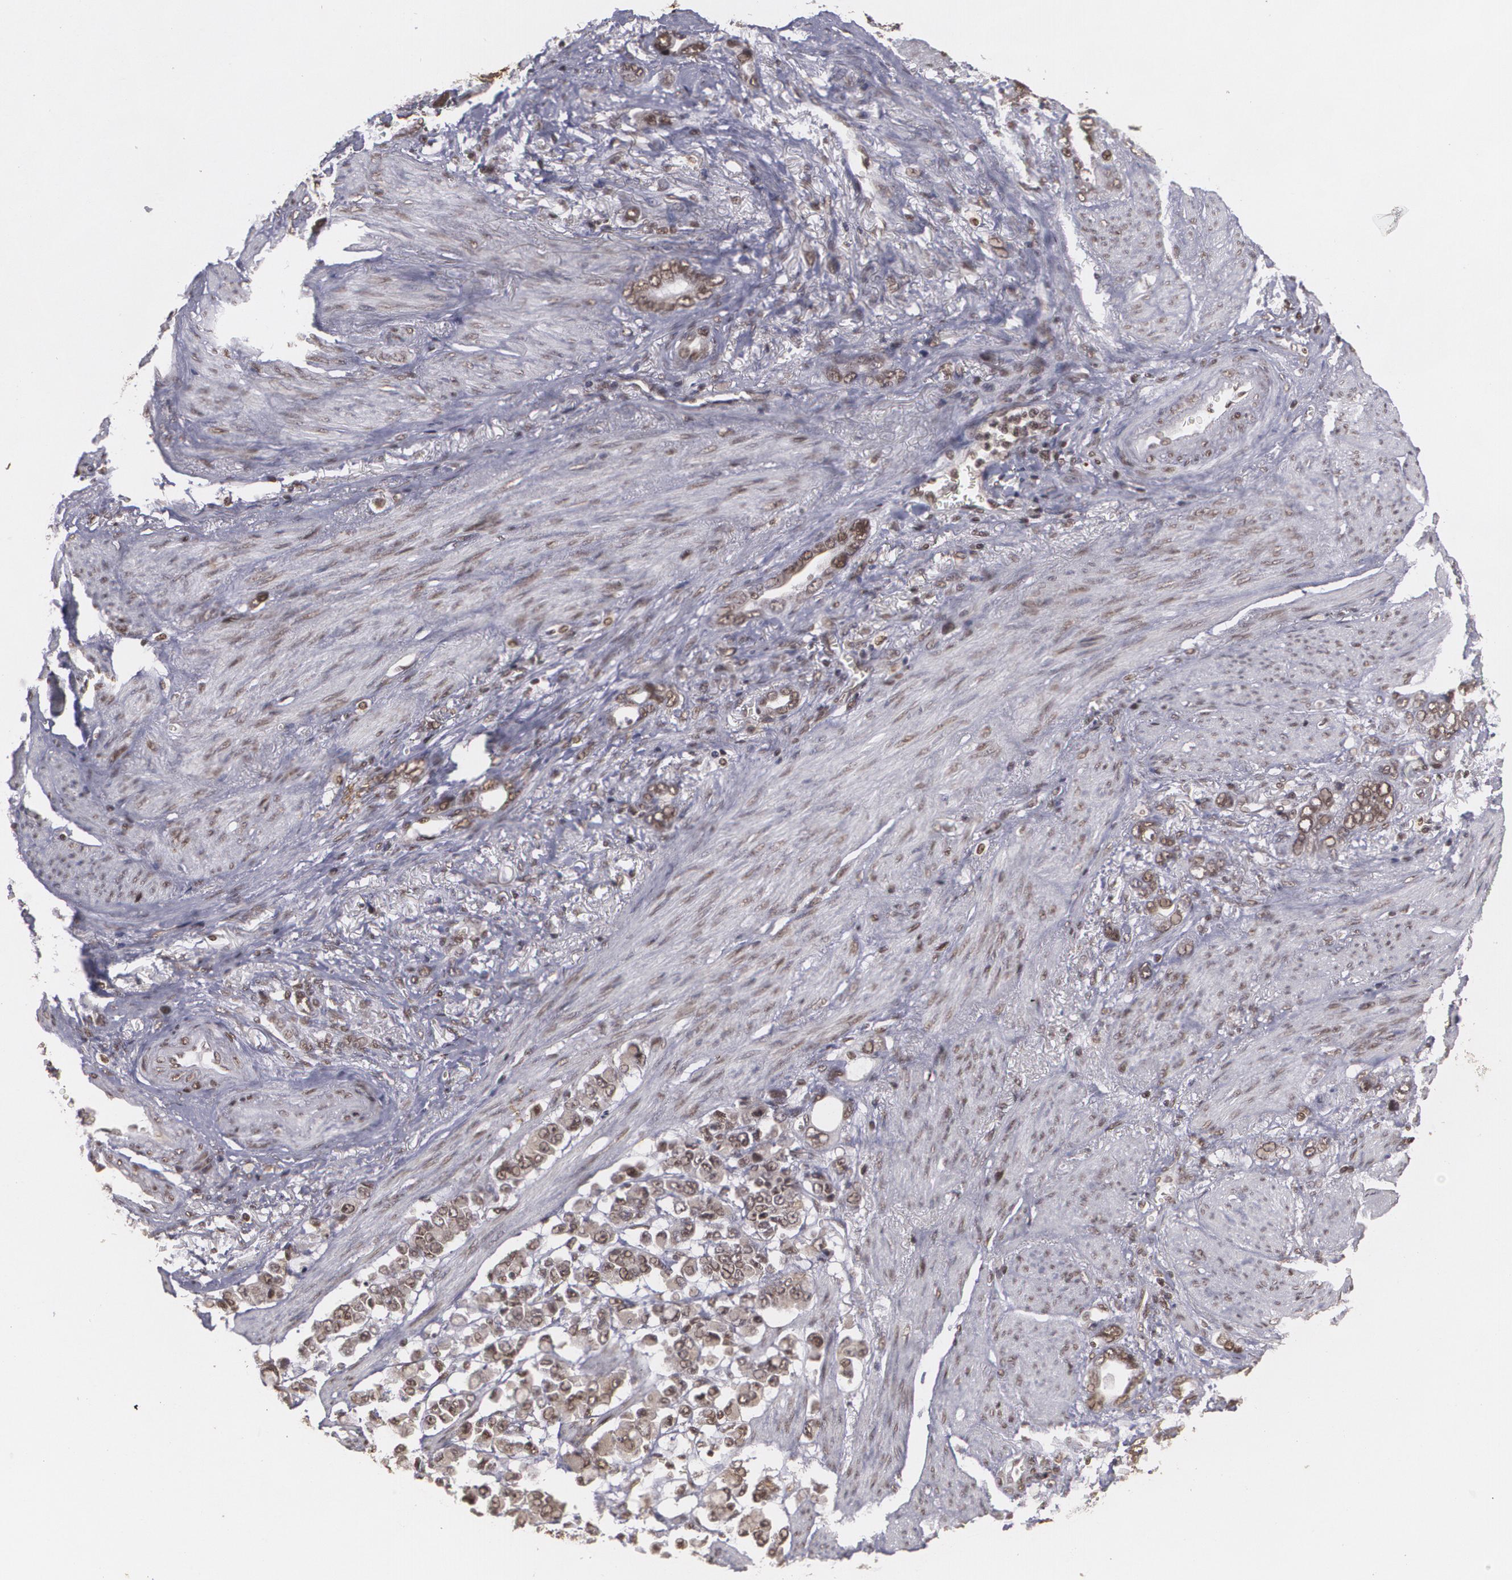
{"staining": {"intensity": "moderate", "quantity": ">75%", "location": "nuclear"}, "tissue": "stomach cancer", "cell_type": "Tumor cells", "image_type": "cancer", "snomed": [{"axis": "morphology", "description": "Adenocarcinoma, NOS"}, {"axis": "topography", "description": "Stomach"}], "caption": "Immunohistochemical staining of human stomach adenocarcinoma demonstrates medium levels of moderate nuclear positivity in about >75% of tumor cells. (Brightfield microscopy of DAB IHC at high magnification).", "gene": "RXRB", "patient": {"sex": "male", "age": 78}}